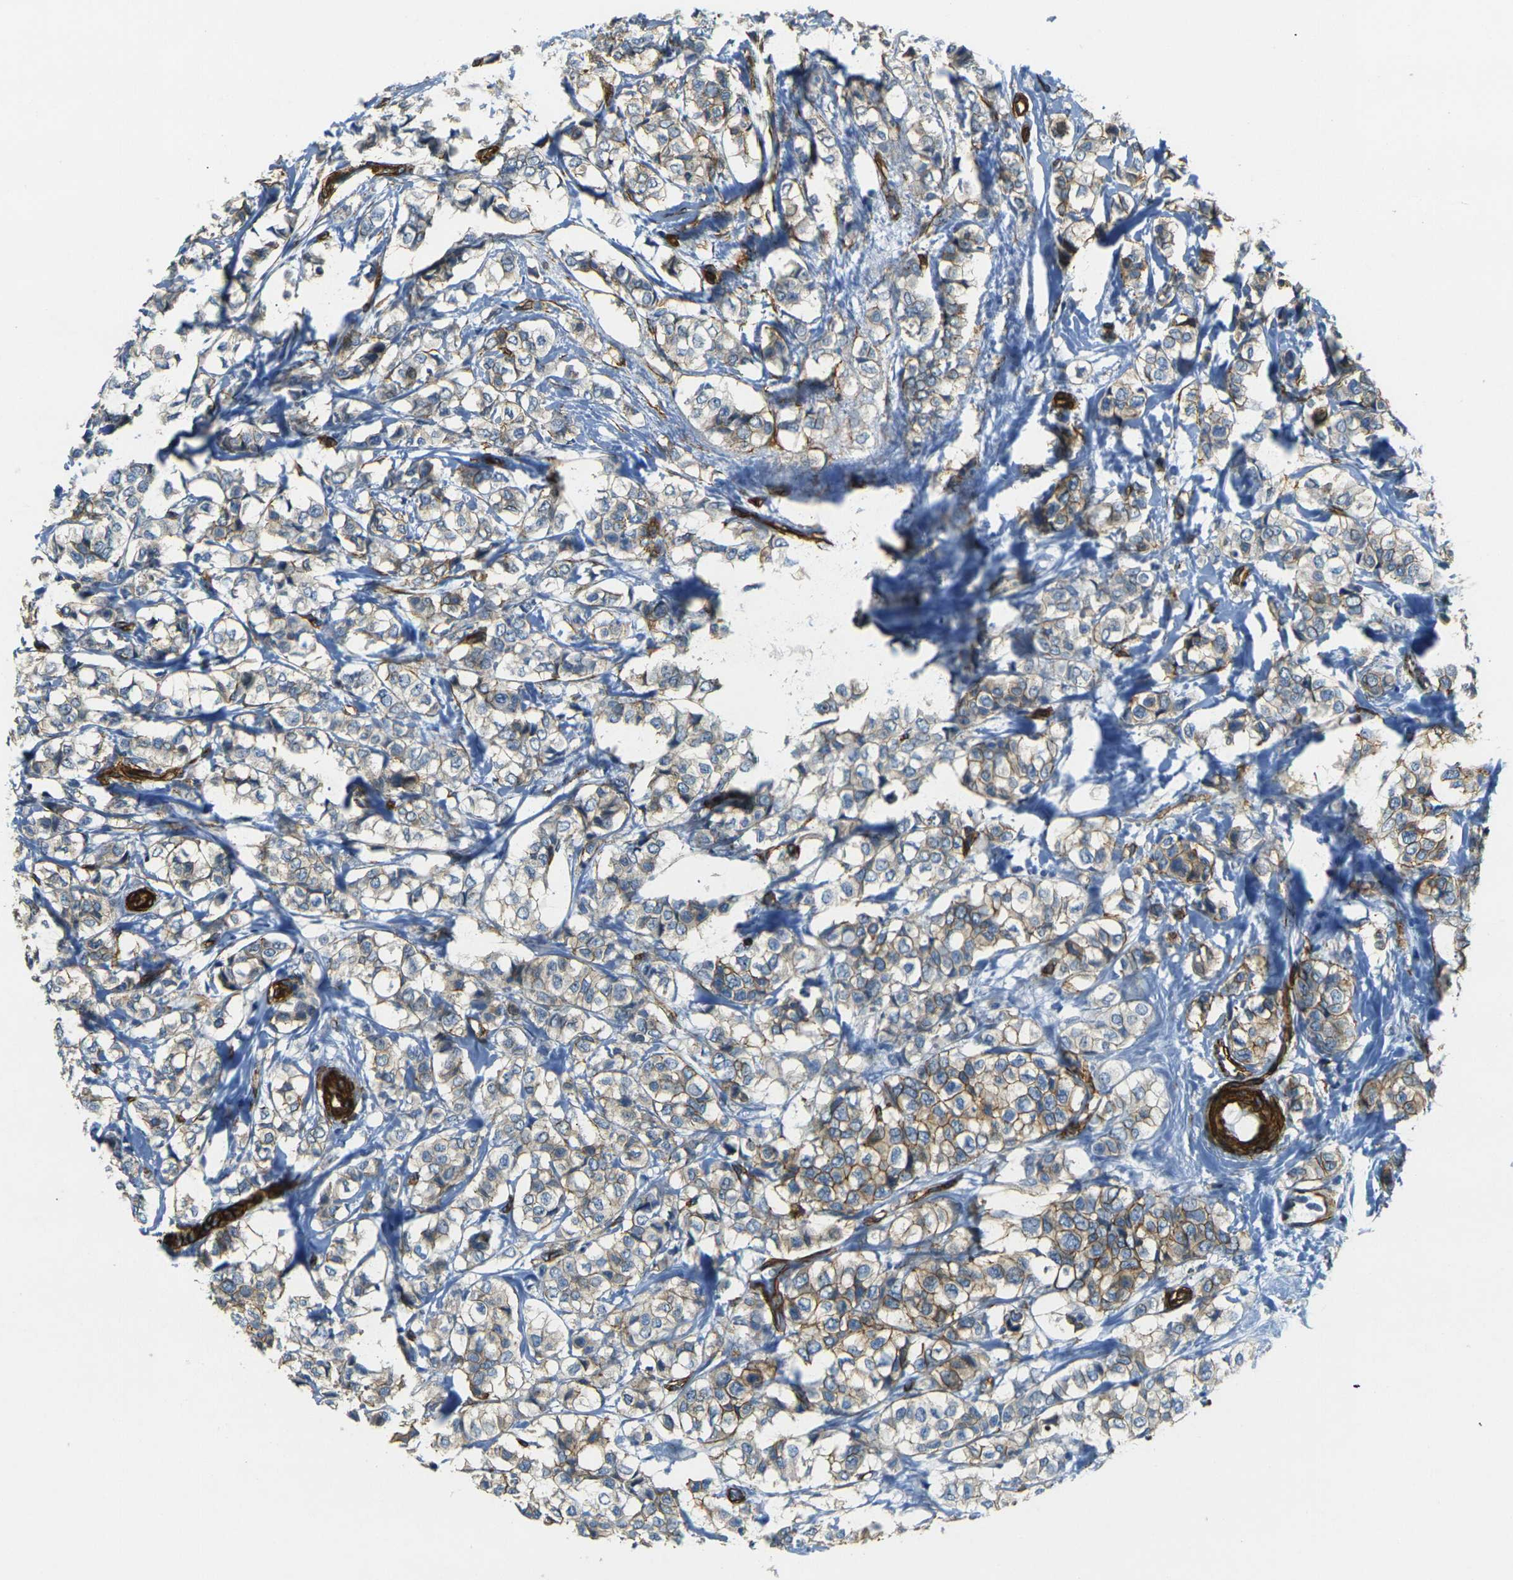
{"staining": {"intensity": "moderate", "quantity": "<25%", "location": "cytoplasmic/membranous"}, "tissue": "breast cancer", "cell_type": "Tumor cells", "image_type": "cancer", "snomed": [{"axis": "morphology", "description": "Lobular carcinoma"}, {"axis": "topography", "description": "Breast"}], "caption": "The micrograph demonstrates staining of lobular carcinoma (breast), revealing moderate cytoplasmic/membranous protein expression (brown color) within tumor cells.", "gene": "EPHA7", "patient": {"sex": "female", "age": 60}}